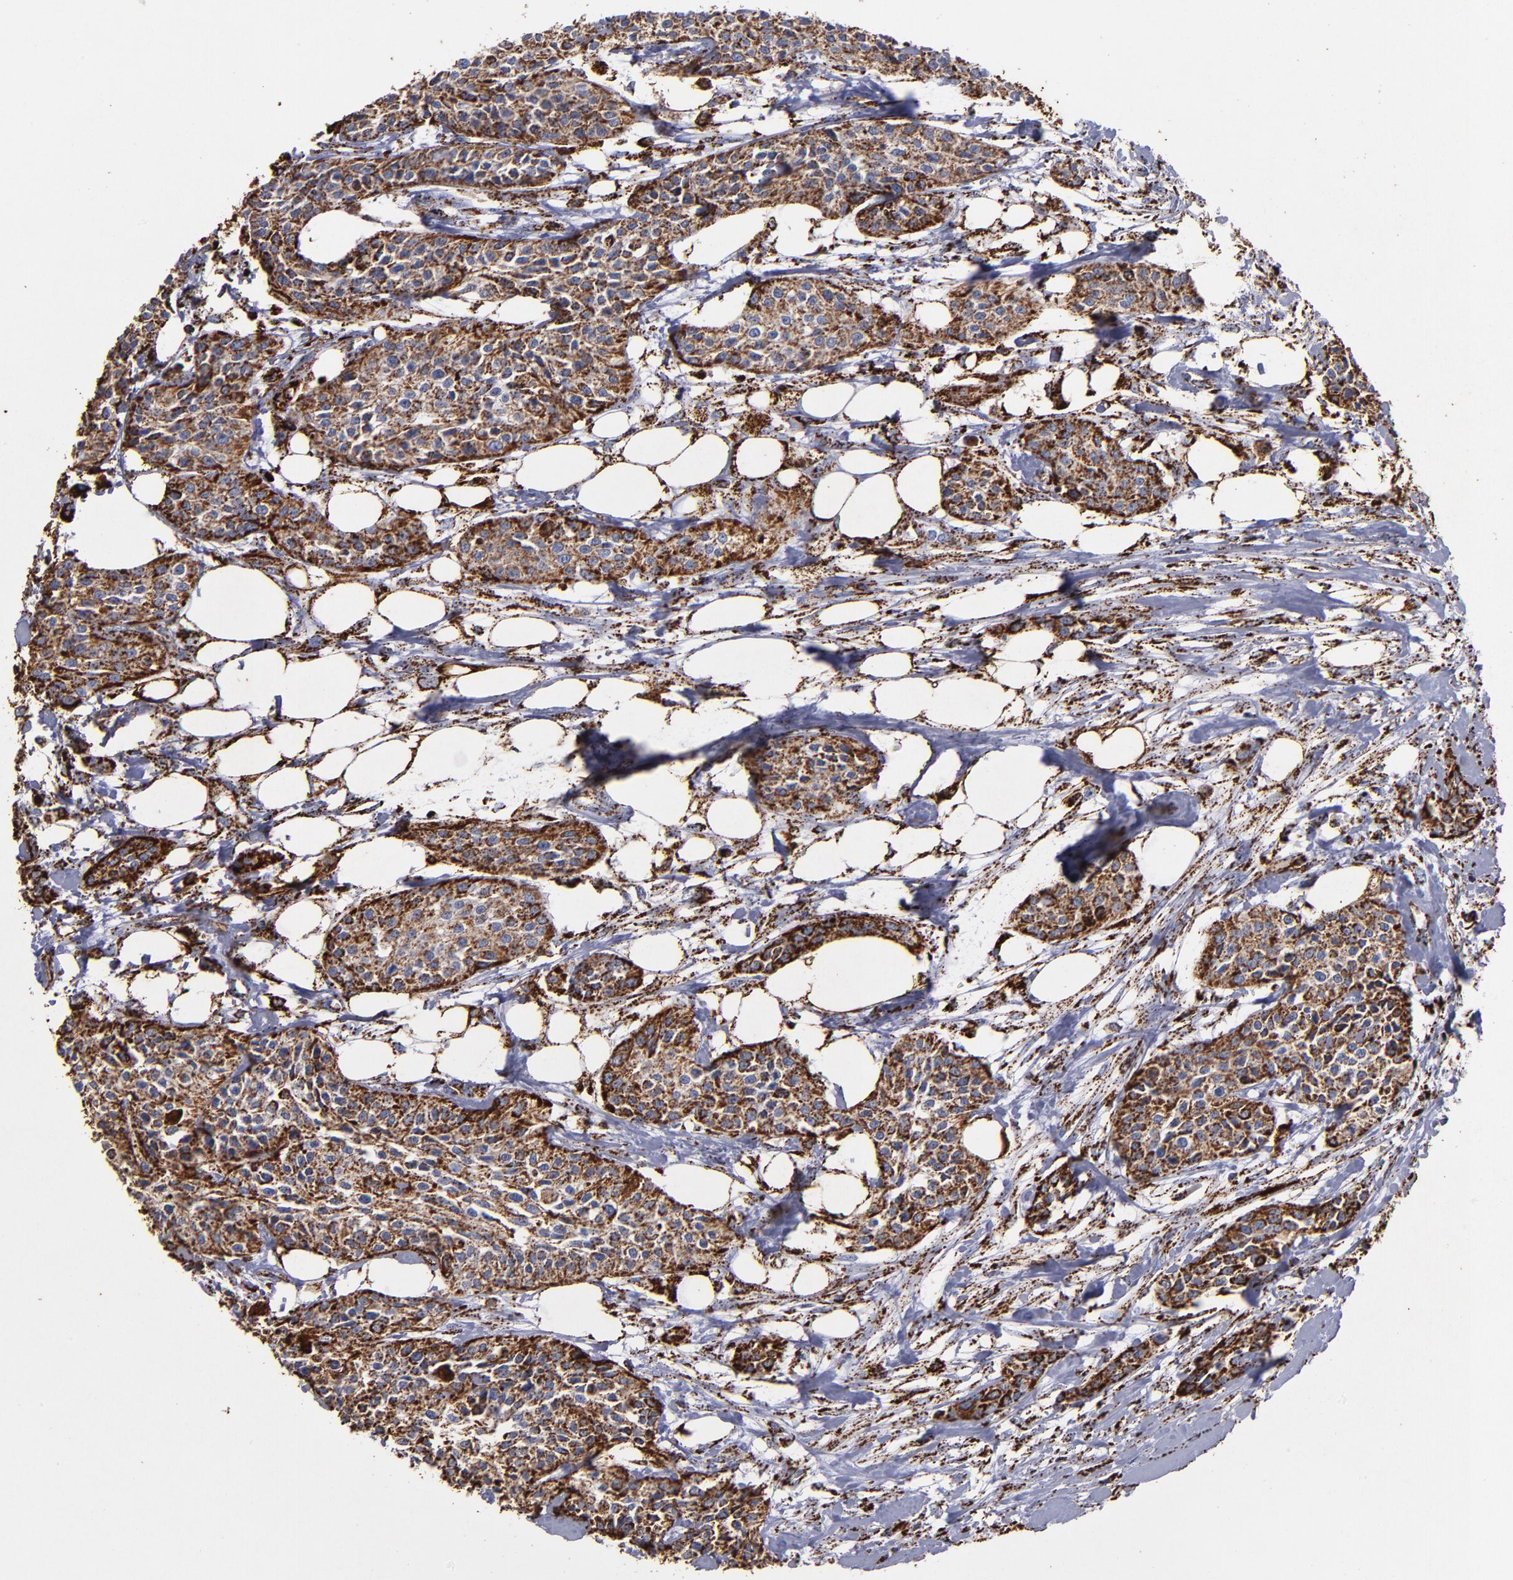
{"staining": {"intensity": "strong", "quantity": ">75%", "location": "cytoplasmic/membranous"}, "tissue": "urothelial cancer", "cell_type": "Tumor cells", "image_type": "cancer", "snomed": [{"axis": "morphology", "description": "Urothelial carcinoma, High grade"}, {"axis": "topography", "description": "Urinary bladder"}], "caption": "Brown immunohistochemical staining in urothelial cancer demonstrates strong cytoplasmic/membranous positivity in approximately >75% of tumor cells.", "gene": "SOD2", "patient": {"sex": "male", "age": 56}}